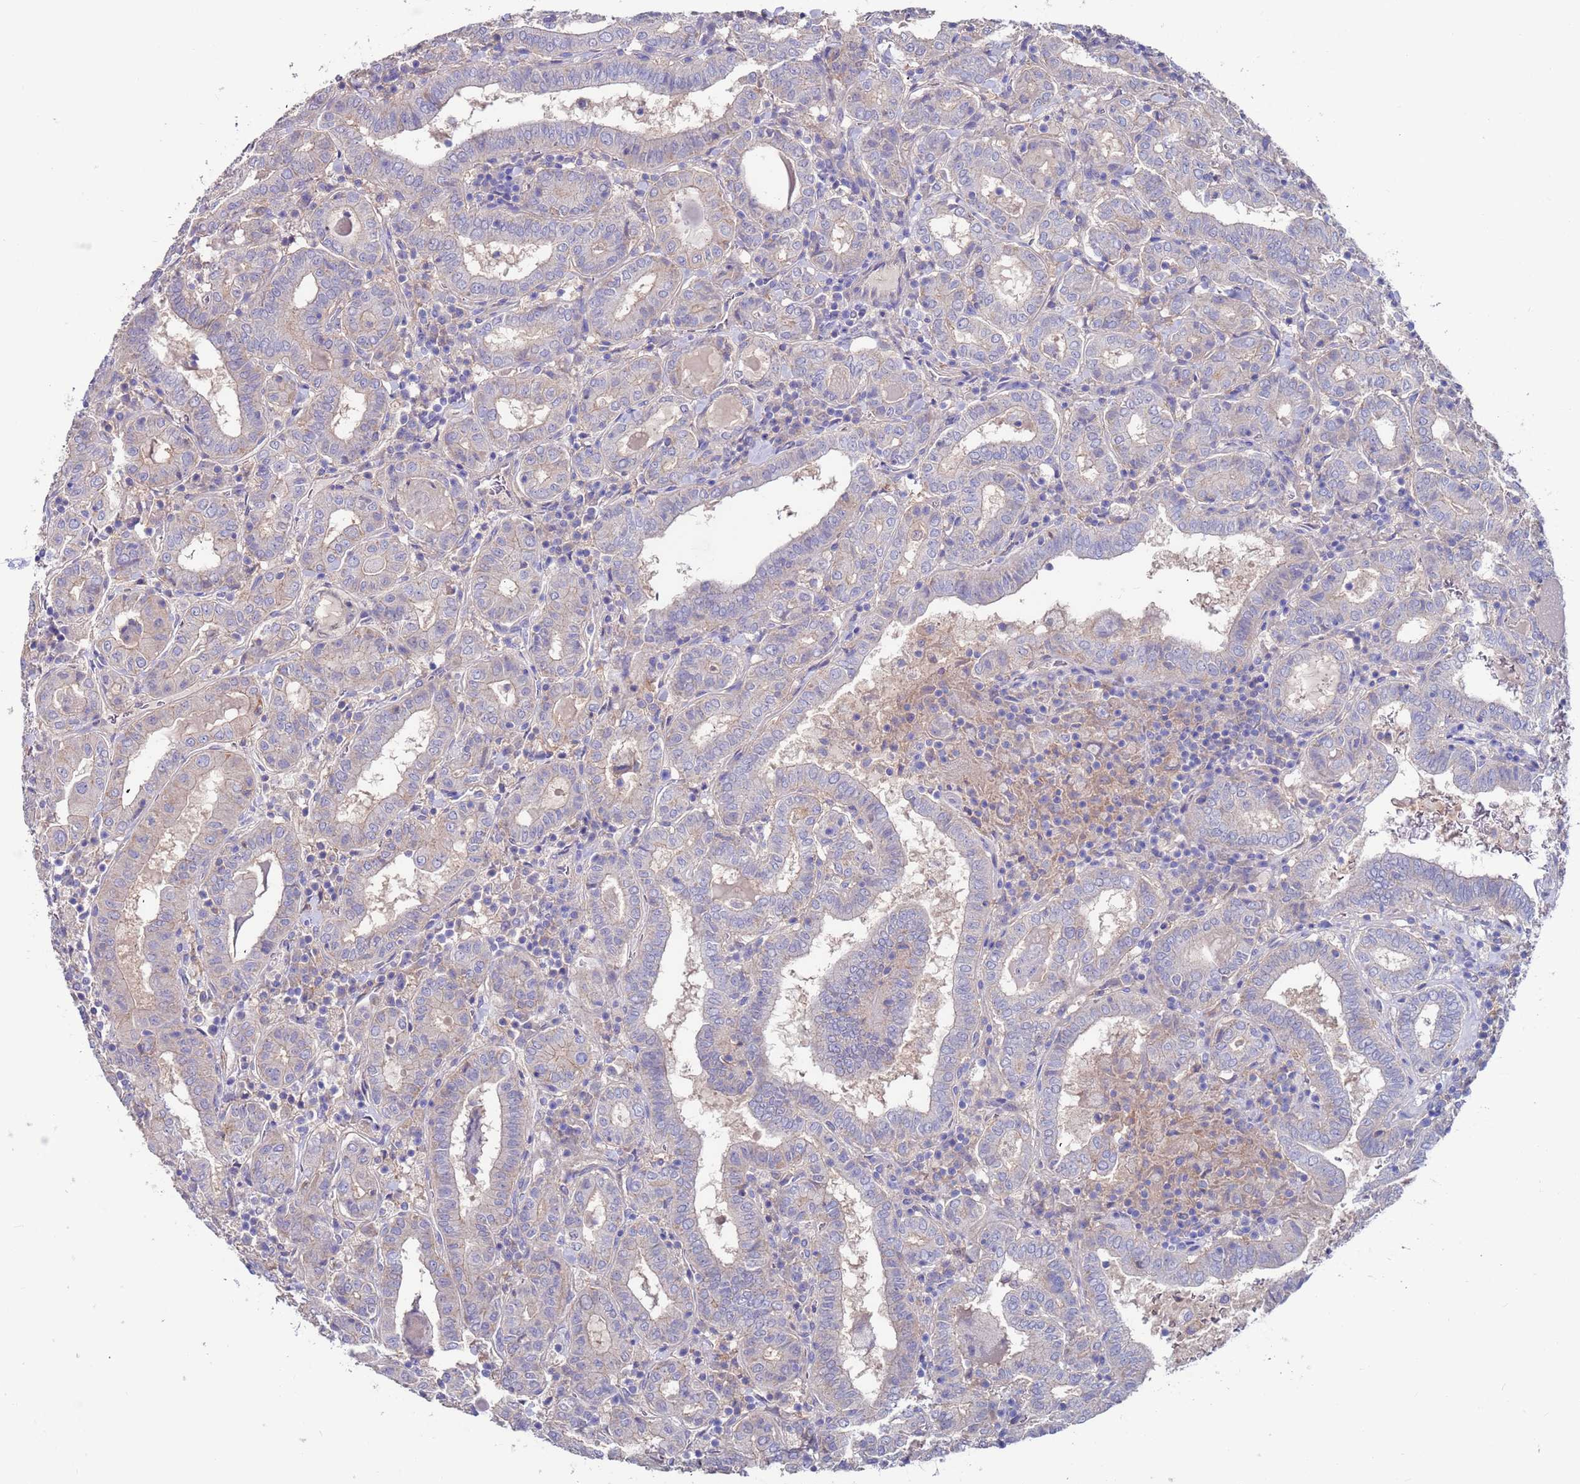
{"staining": {"intensity": "negative", "quantity": "none", "location": "none"}, "tissue": "thyroid cancer", "cell_type": "Tumor cells", "image_type": "cancer", "snomed": [{"axis": "morphology", "description": "Papillary adenocarcinoma, NOS"}, {"axis": "topography", "description": "Thyroid gland"}], "caption": "DAB (3,3'-diaminobenzidine) immunohistochemical staining of thyroid cancer (papillary adenocarcinoma) exhibits no significant positivity in tumor cells.", "gene": "KRTCAP3", "patient": {"sex": "female", "age": 72}}